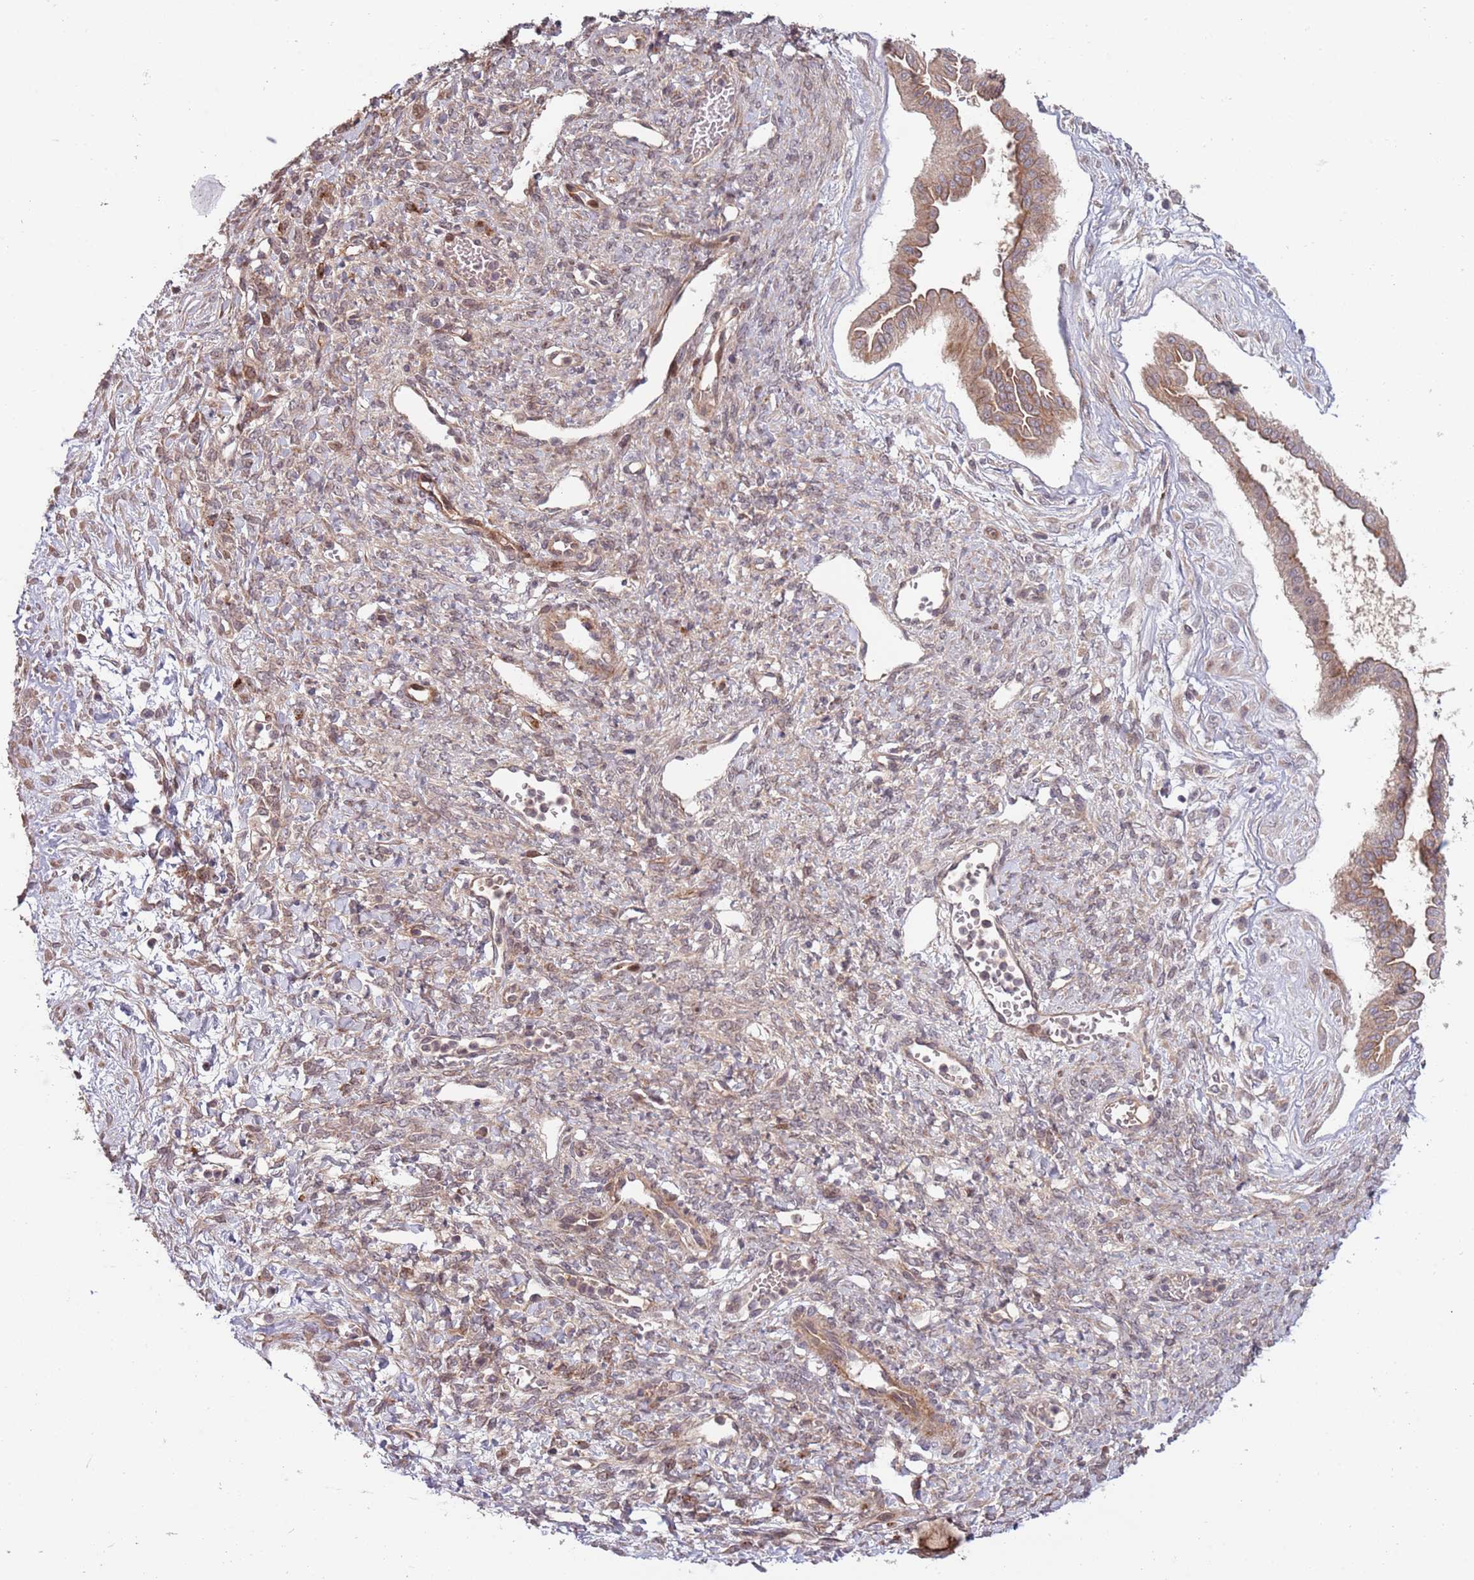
{"staining": {"intensity": "moderate", "quantity": ">75%", "location": "cytoplasmic/membranous"}, "tissue": "ovarian cancer", "cell_type": "Tumor cells", "image_type": "cancer", "snomed": [{"axis": "morphology", "description": "Cystadenocarcinoma, mucinous, NOS"}, {"axis": "topography", "description": "Ovary"}], "caption": "This is an image of immunohistochemistry staining of ovarian cancer (mucinous cystadenocarcinoma), which shows moderate positivity in the cytoplasmic/membranous of tumor cells.", "gene": "NT5DC4", "patient": {"sex": "female", "age": 73}}